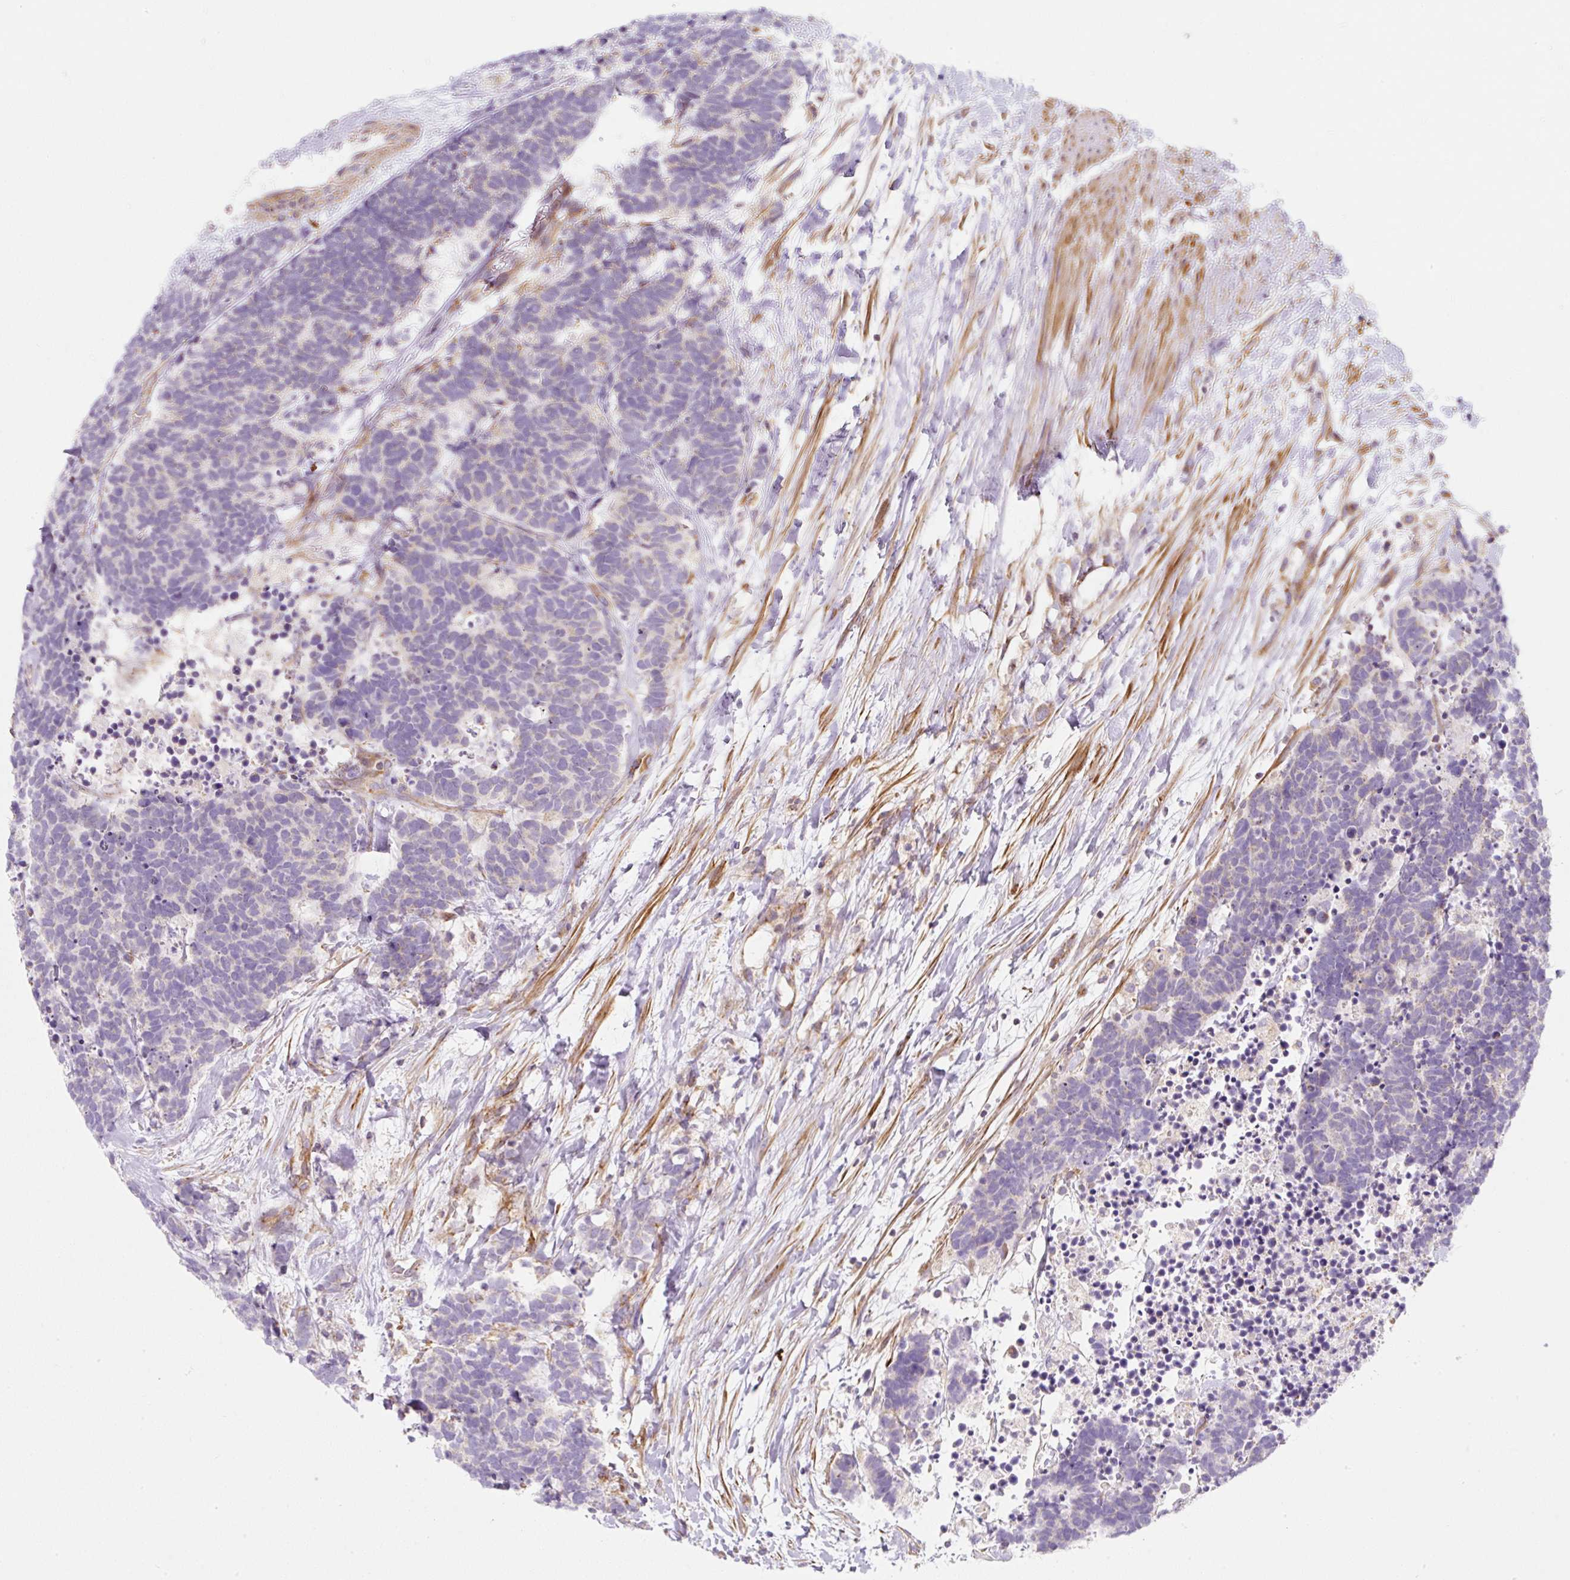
{"staining": {"intensity": "negative", "quantity": "none", "location": "none"}, "tissue": "carcinoid", "cell_type": "Tumor cells", "image_type": "cancer", "snomed": [{"axis": "morphology", "description": "Carcinoma, NOS"}, {"axis": "morphology", "description": "Carcinoid, malignant, NOS"}, {"axis": "topography", "description": "Prostate"}], "caption": "Immunohistochemistry of carcinoid reveals no staining in tumor cells.", "gene": "ERAP2", "patient": {"sex": "male", "age": 57}}